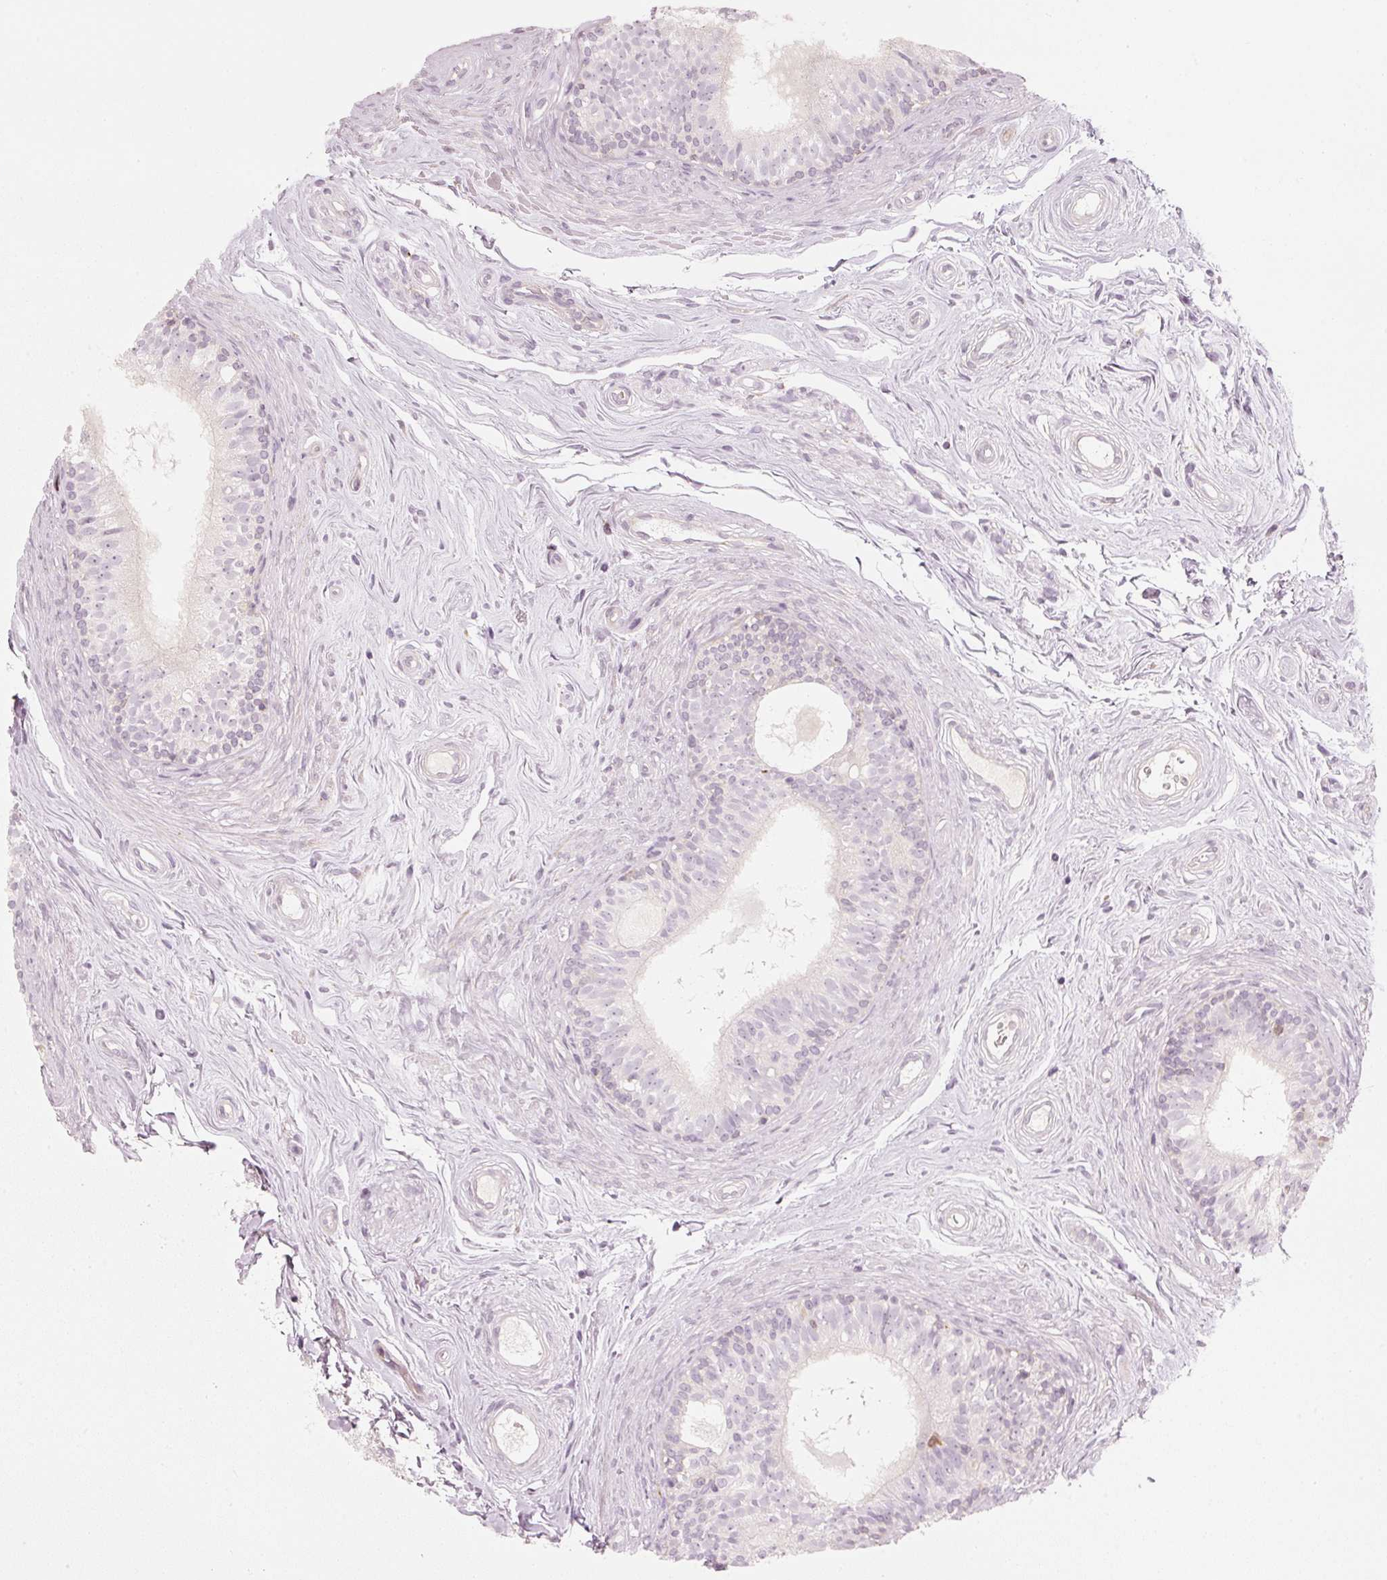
{"staining": {"intensity": "negative", "quantity": "none", "location": "none"}, "tissue": "epididymis", "cell_type": "Glandular cells", "image_type": "normal", "snomed": [{"axis": "morphology", "description": "Normal tissue, NOS"}, {"axis": "topography", "description": "Epididymis"}], "caption": "Glandular cells are negative for brown protein staining in normal epididymis. (Brightfield microscopy of DAB (3,3'-diaminobenzidine) immunohistochemistry at high magnification).", "gene": "TREX2", "patient": {"sex": "male", "age": 45}}